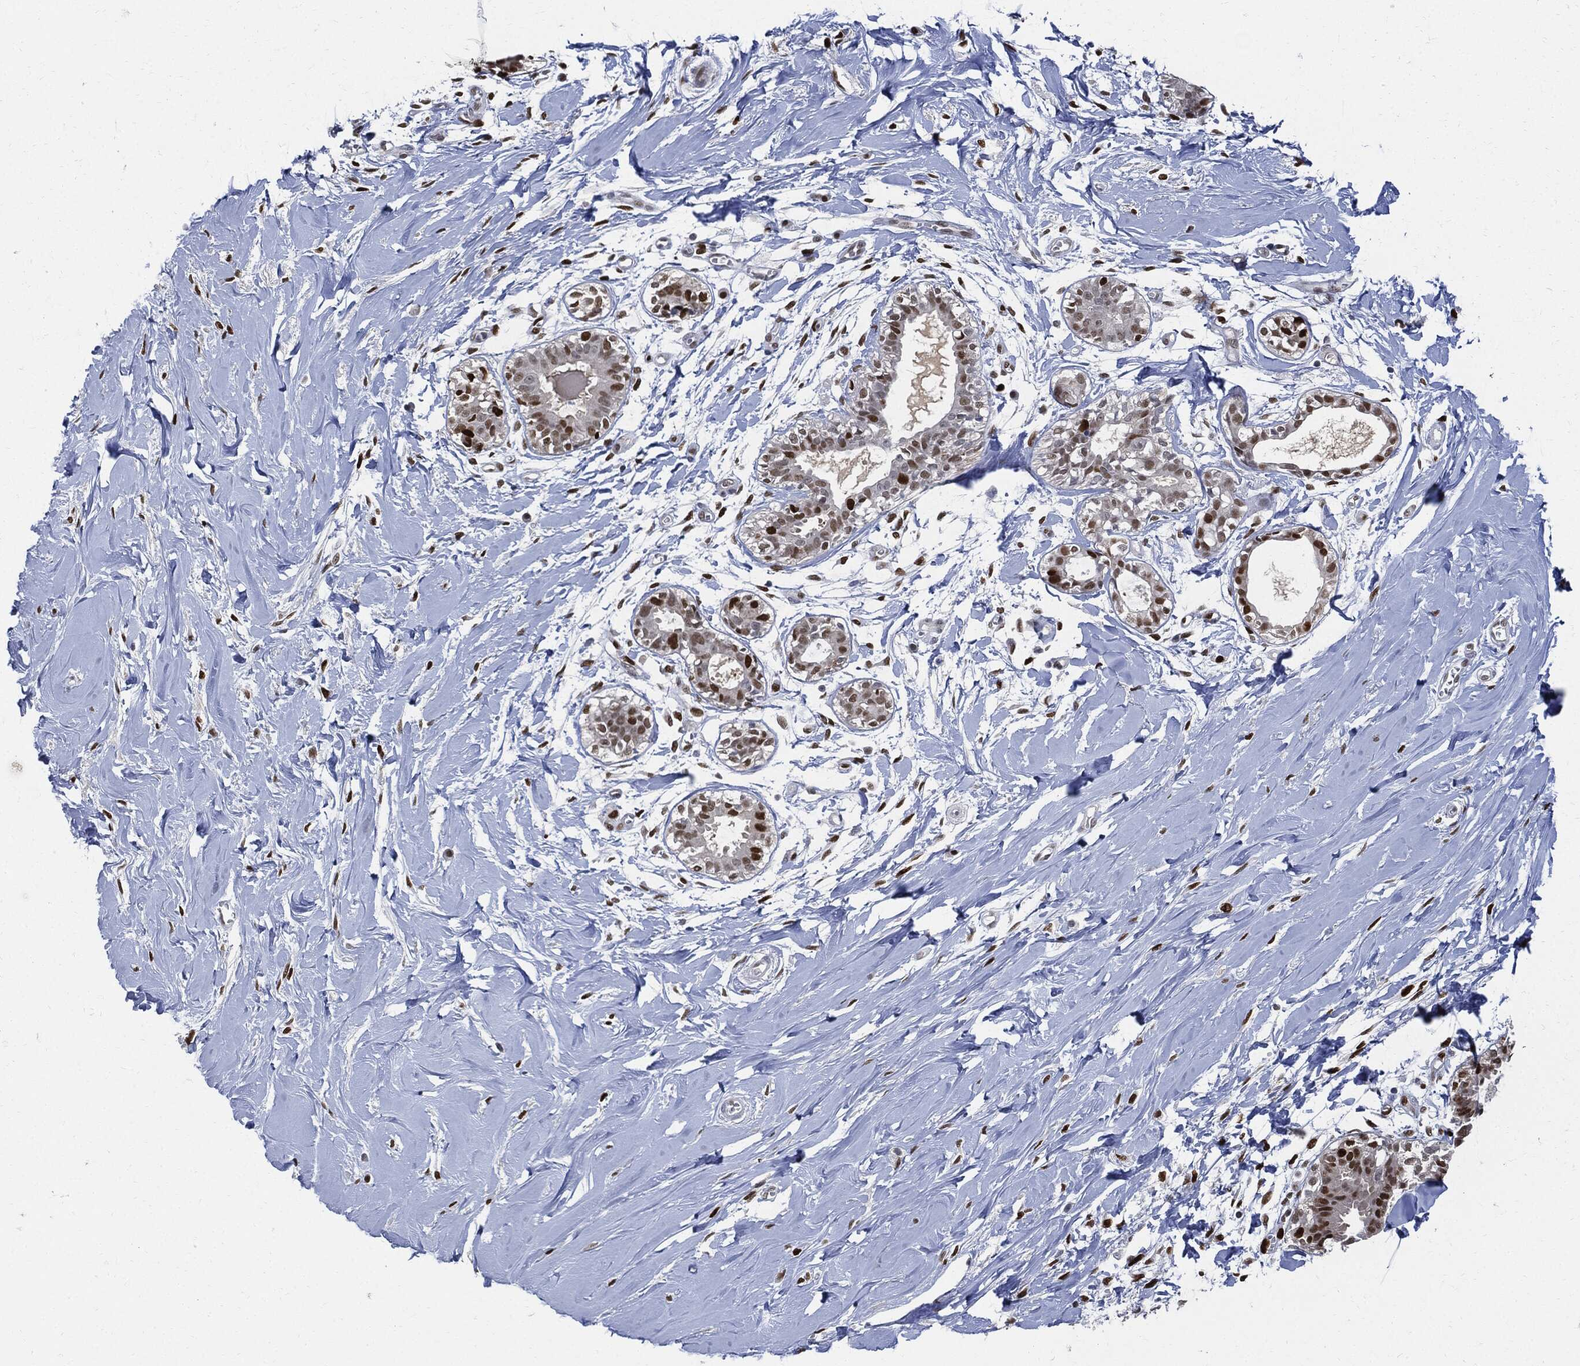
{"staining": {"intensity": "negative", "quantity": "none", "location": "none"}, "tissue": "soft tissue", "cell_type": "Fibroblasts", "image_type": "normal", "snomed": [{"axis": "morphology", "description": "Normal tissue, NOS"}, {"axis": "topography", "description": "Breast"}], "caption": "DAB immunohistochemical staining of benign human soft tissue exhibits no significant positivity in fibroblasts. (Brightfield microscopy of DAB (3,3'-diaminobenzidine) immunohistochemistry at high magnification).", "gene": "PCNA", "patient": {"sex": "female", "age": 49}}